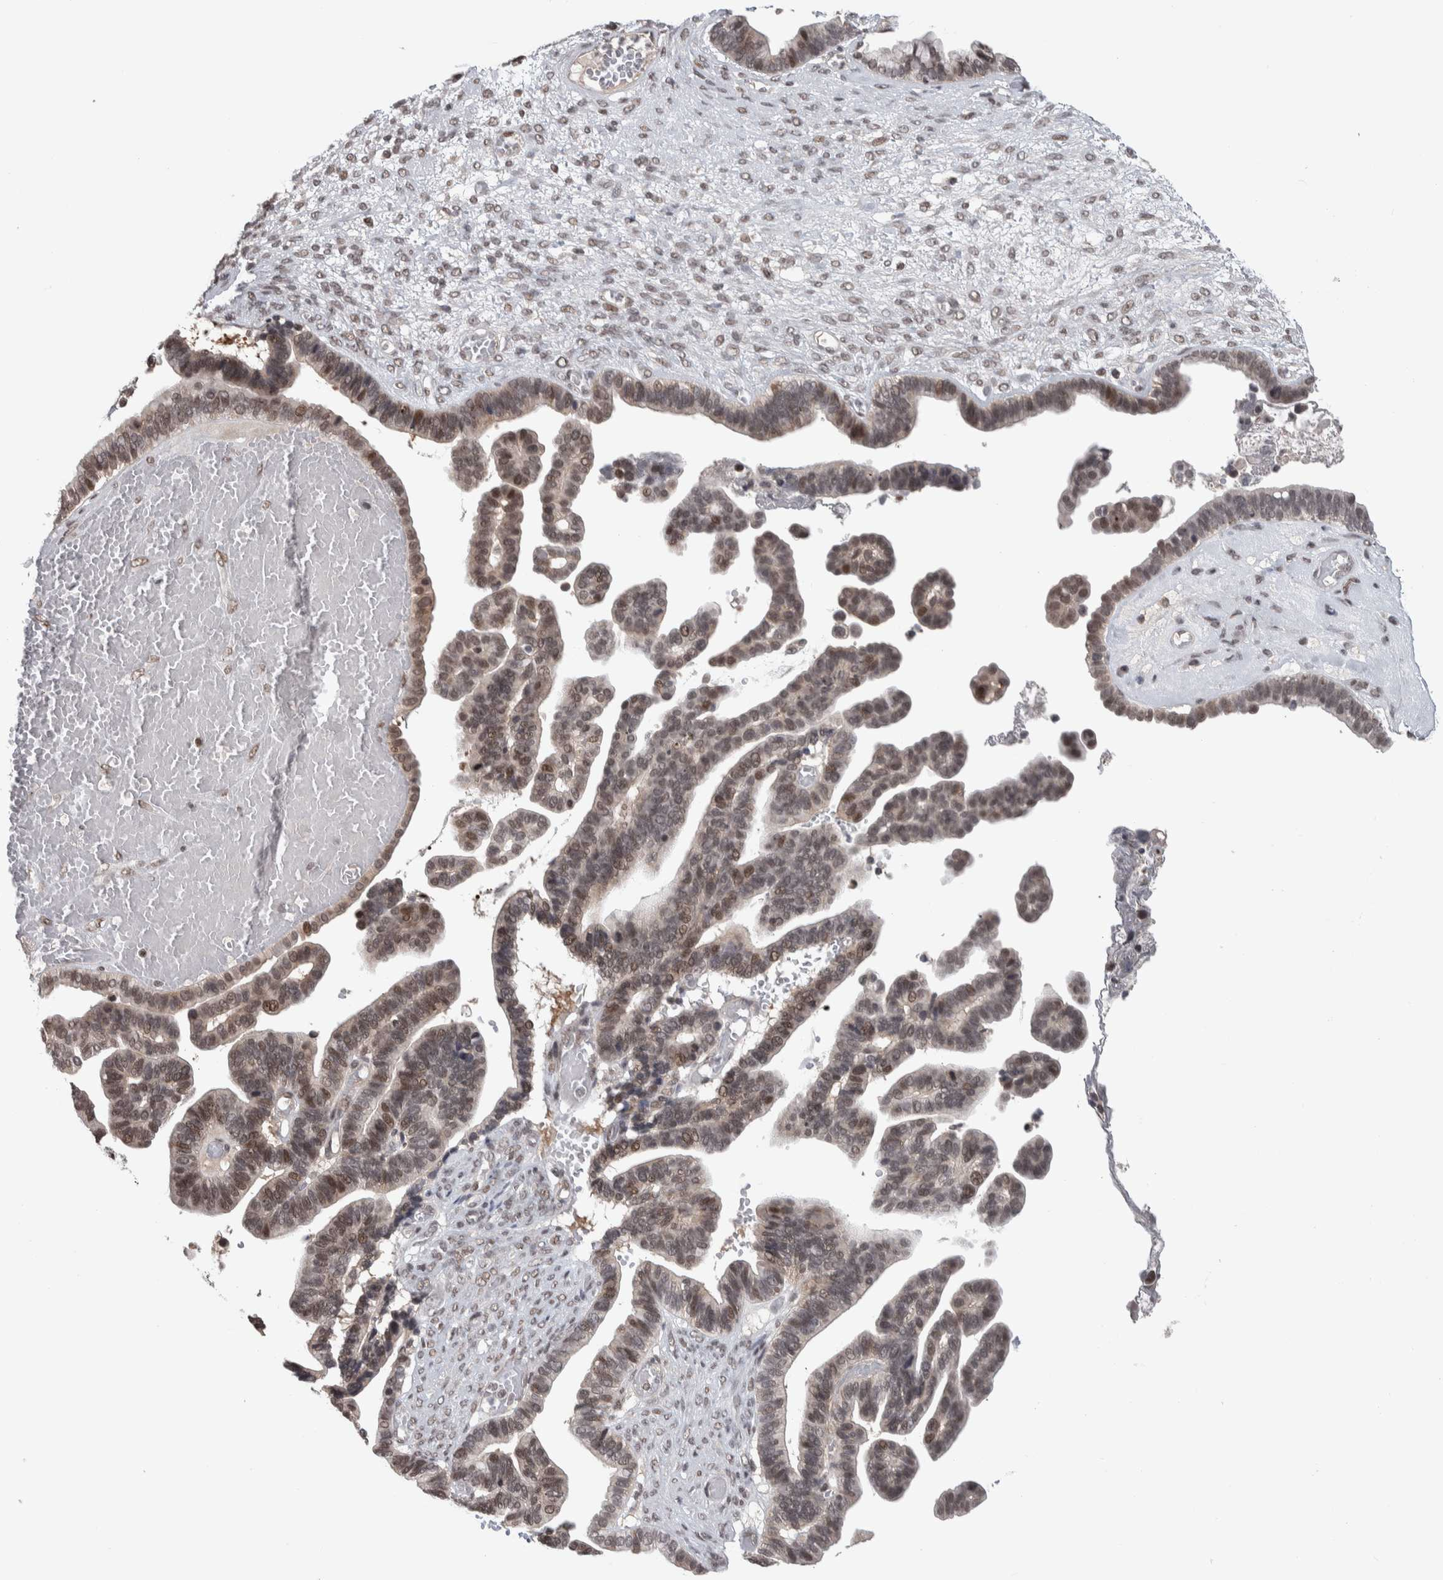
{"staining": {"intensity": "moderate", "quantity": "25%-75%", "location": "nuclear"}, "tissue": "ovarian cancer", "cell_type": "Tumor cells", "image_type": "cancer", "snomed": [{"axis": "morphology", "description": "Cystadenocarcinoma, serous, NOS"}, {"axis": "topography", "description": "Ovary"}], "caption": "A micrograph showing moderate nuclear staining in approximately 25%-75% of tumor cells in serous cystadenocarcinoma (ovarian), as visualized by brown immunohistochemical staining.", "gene": "ZSCAN21", "patient": {"sex": "female", "age": 56}}